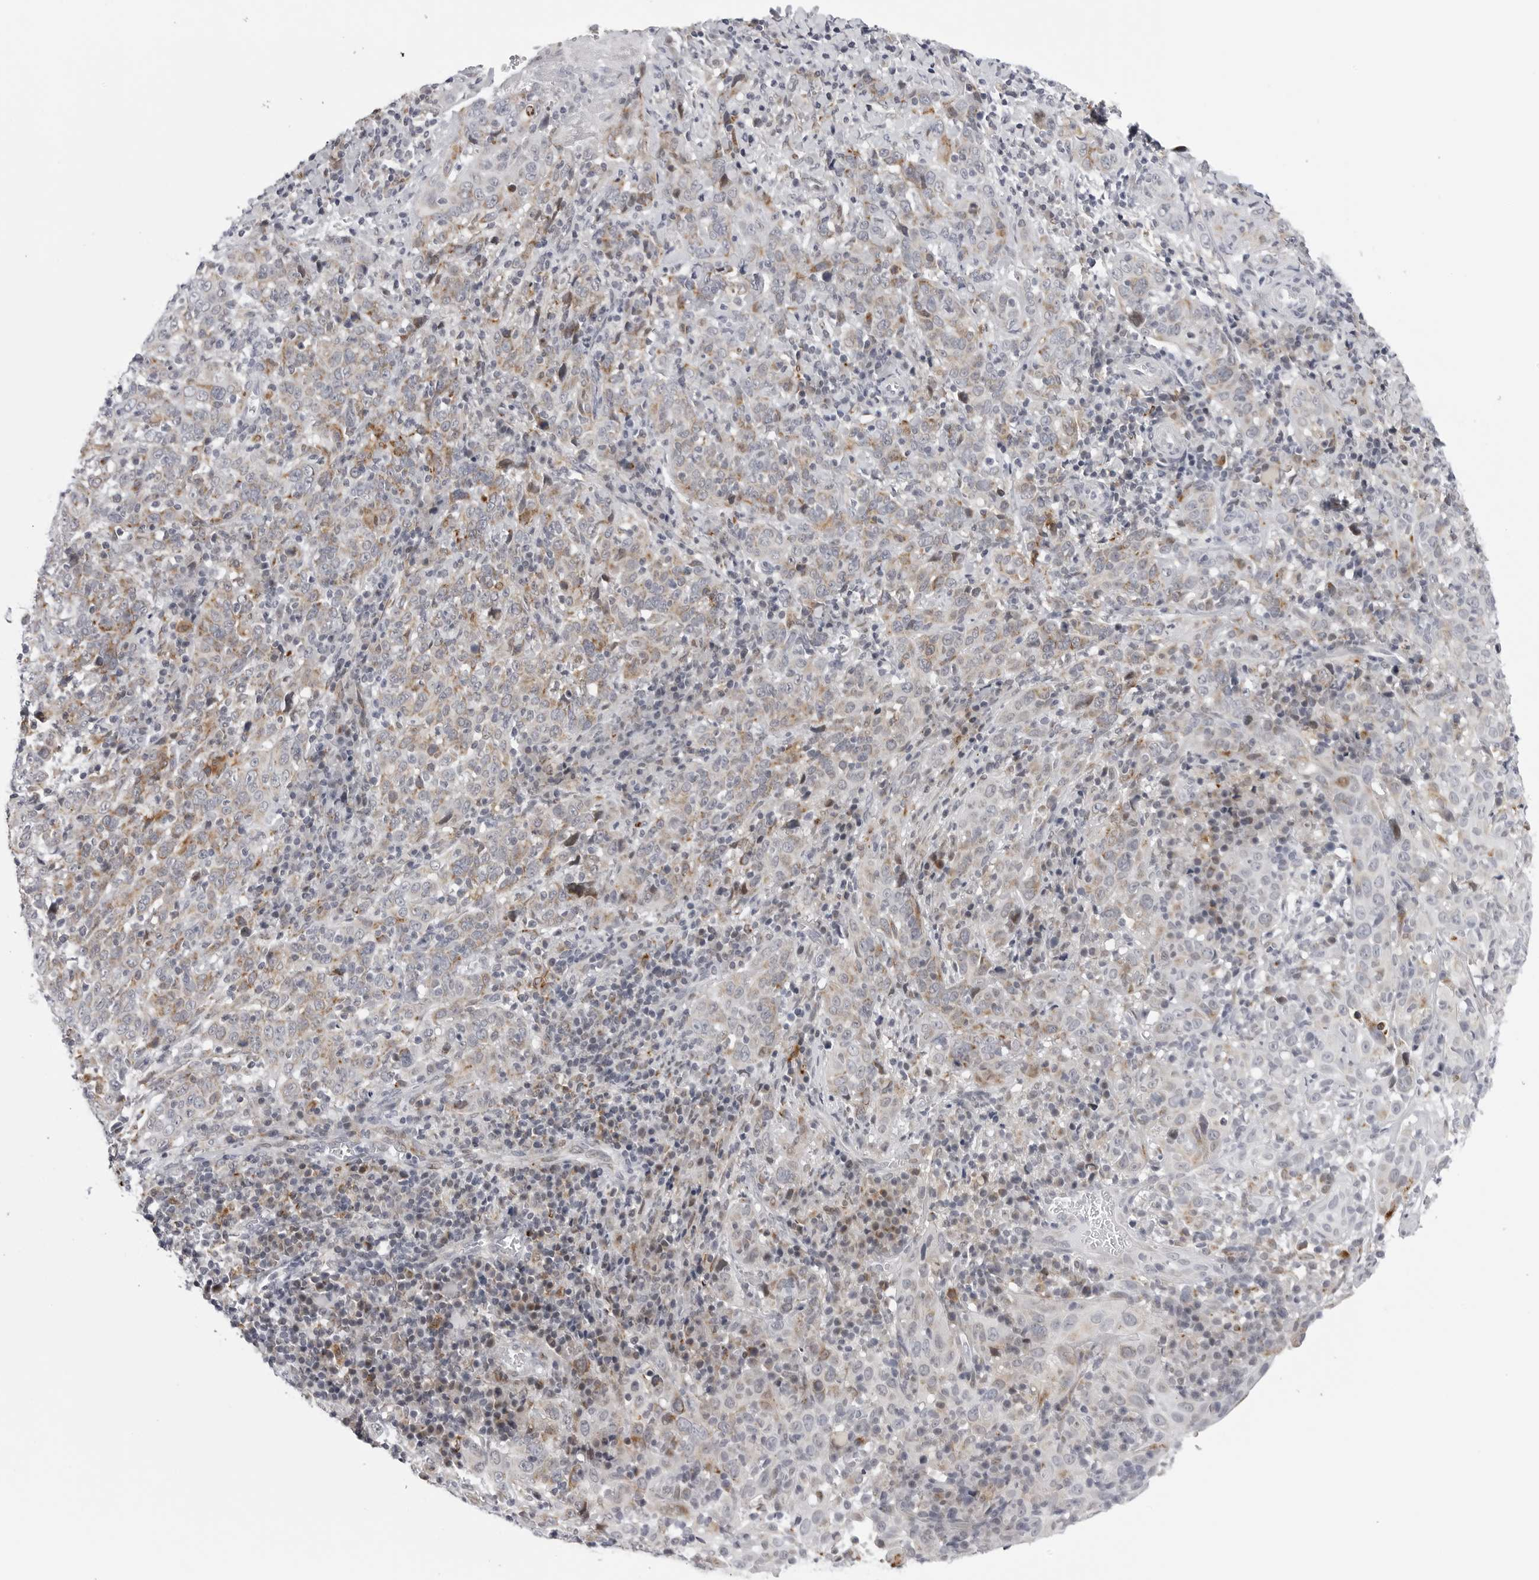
{"staining": {"intensity": "weak", "quantity": "<25%", "location": "cytoplasmic/membranous"}, "tissue": "cervical cancer", "cell_type": "Tumor cells", "image_type": "cancer", "snomed": [{"axis": "morphology", "description": "Squamous cell carcinoma, NOS"}, {"axis": "topography", "description": "Cervix"}], "caption": "The photomicrograph demonstrates no significant expression in tumor cells of cervical cancer.", "gene": "CDK20", "patient": {"sex": "female", "age": 46}}